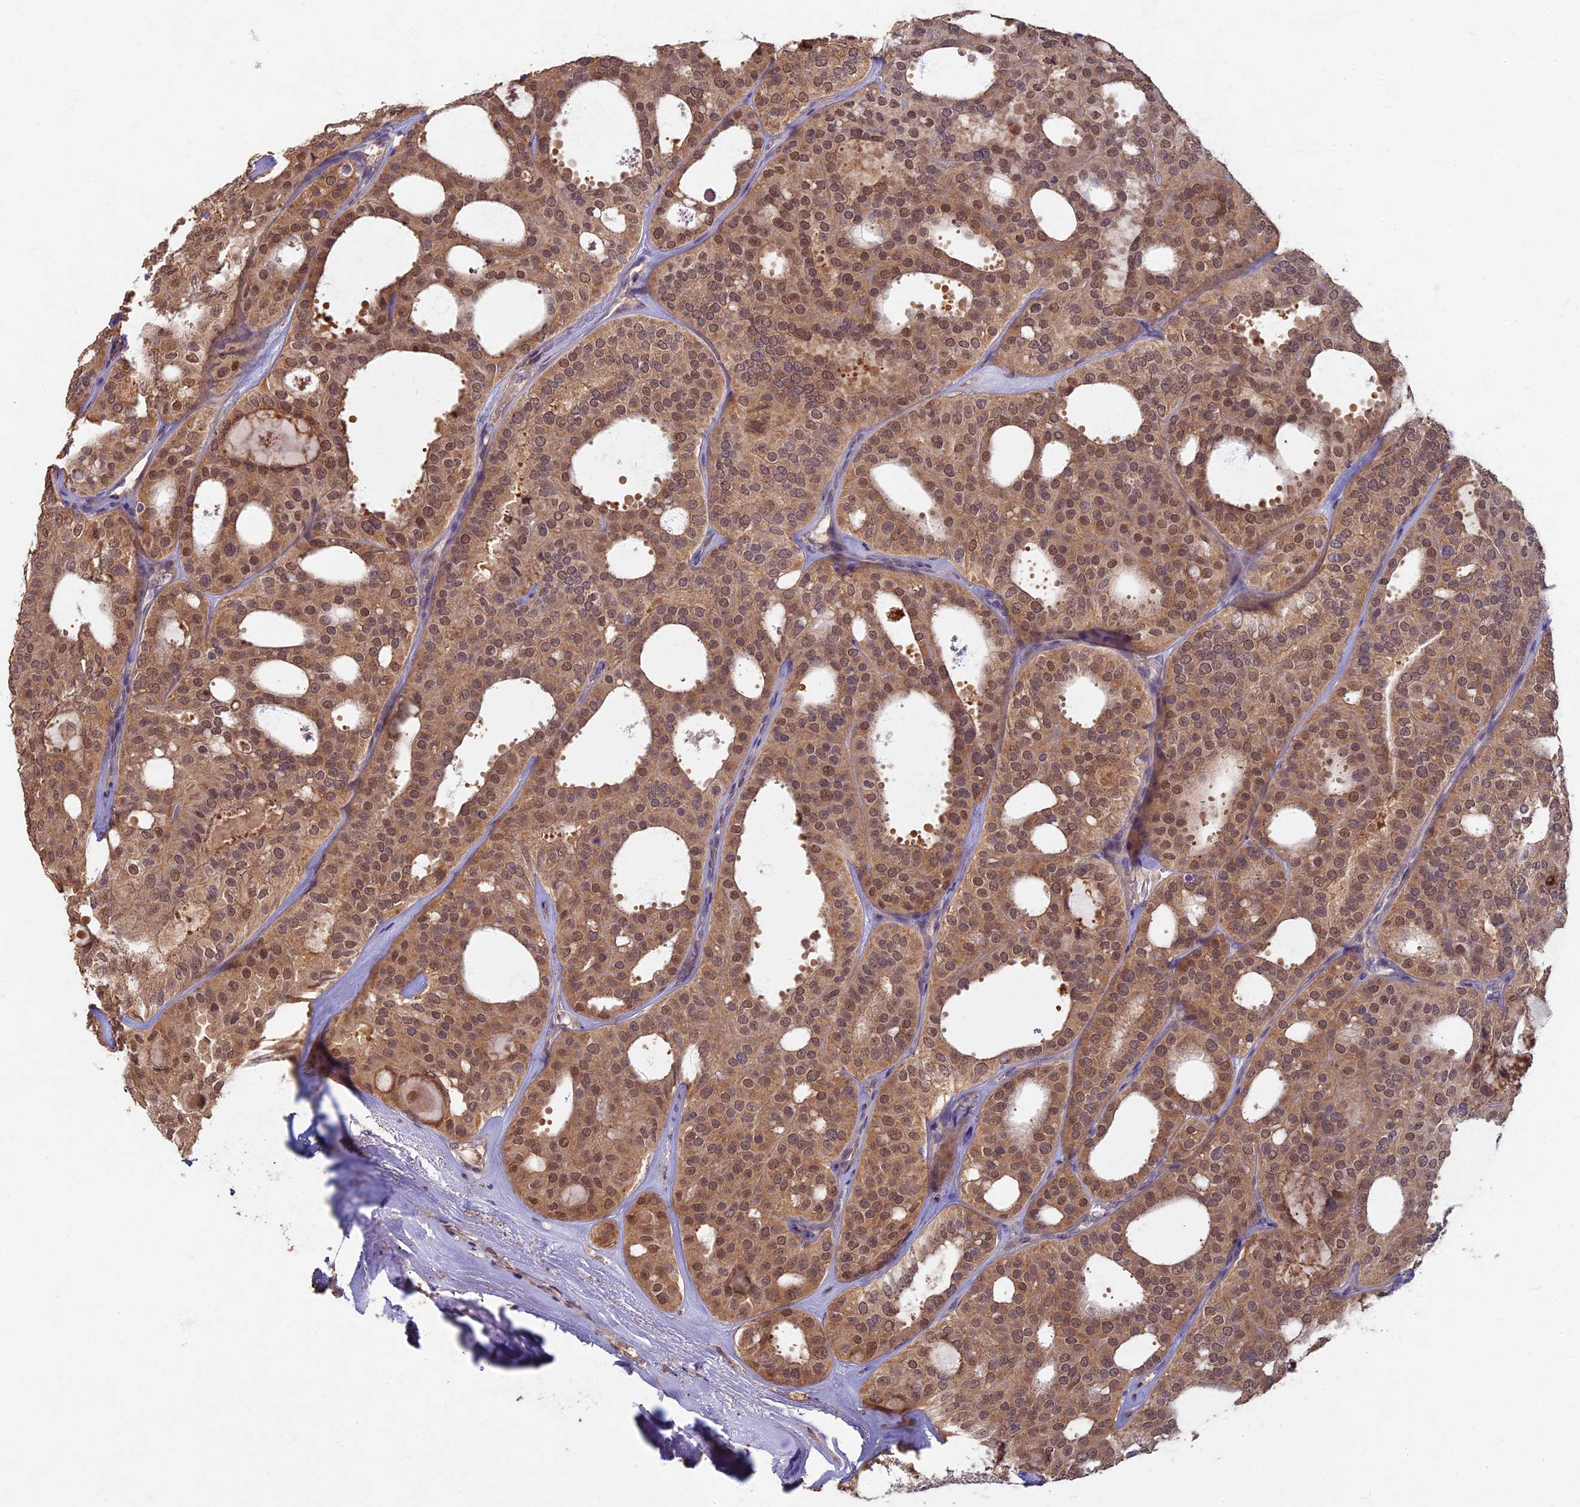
{"staining": {"intensity": "moderate", "quantity": ">75%", "location": "cytoplasmic/membranous,nuclear"}, "tissue": "thyroid cancer", "cell_type": "Tumor cells", "image_type": "cancer", "snomed": [{"axis": "morphology", "description": "Follicular adenoma carcinoma, NOS"}, {"axis": "topography", "description": "Thyroid gland"}], "caption": "Follicular adenoma carcinoma (thyroid) was stained to show a protein in brown. There is medium levels of moderate cytoplasmic/membranous and nuclear positivity in approximately >75% of tumor cells.", "gene": "RSPH3", "patient": {"sex": "male", "age": 75}}